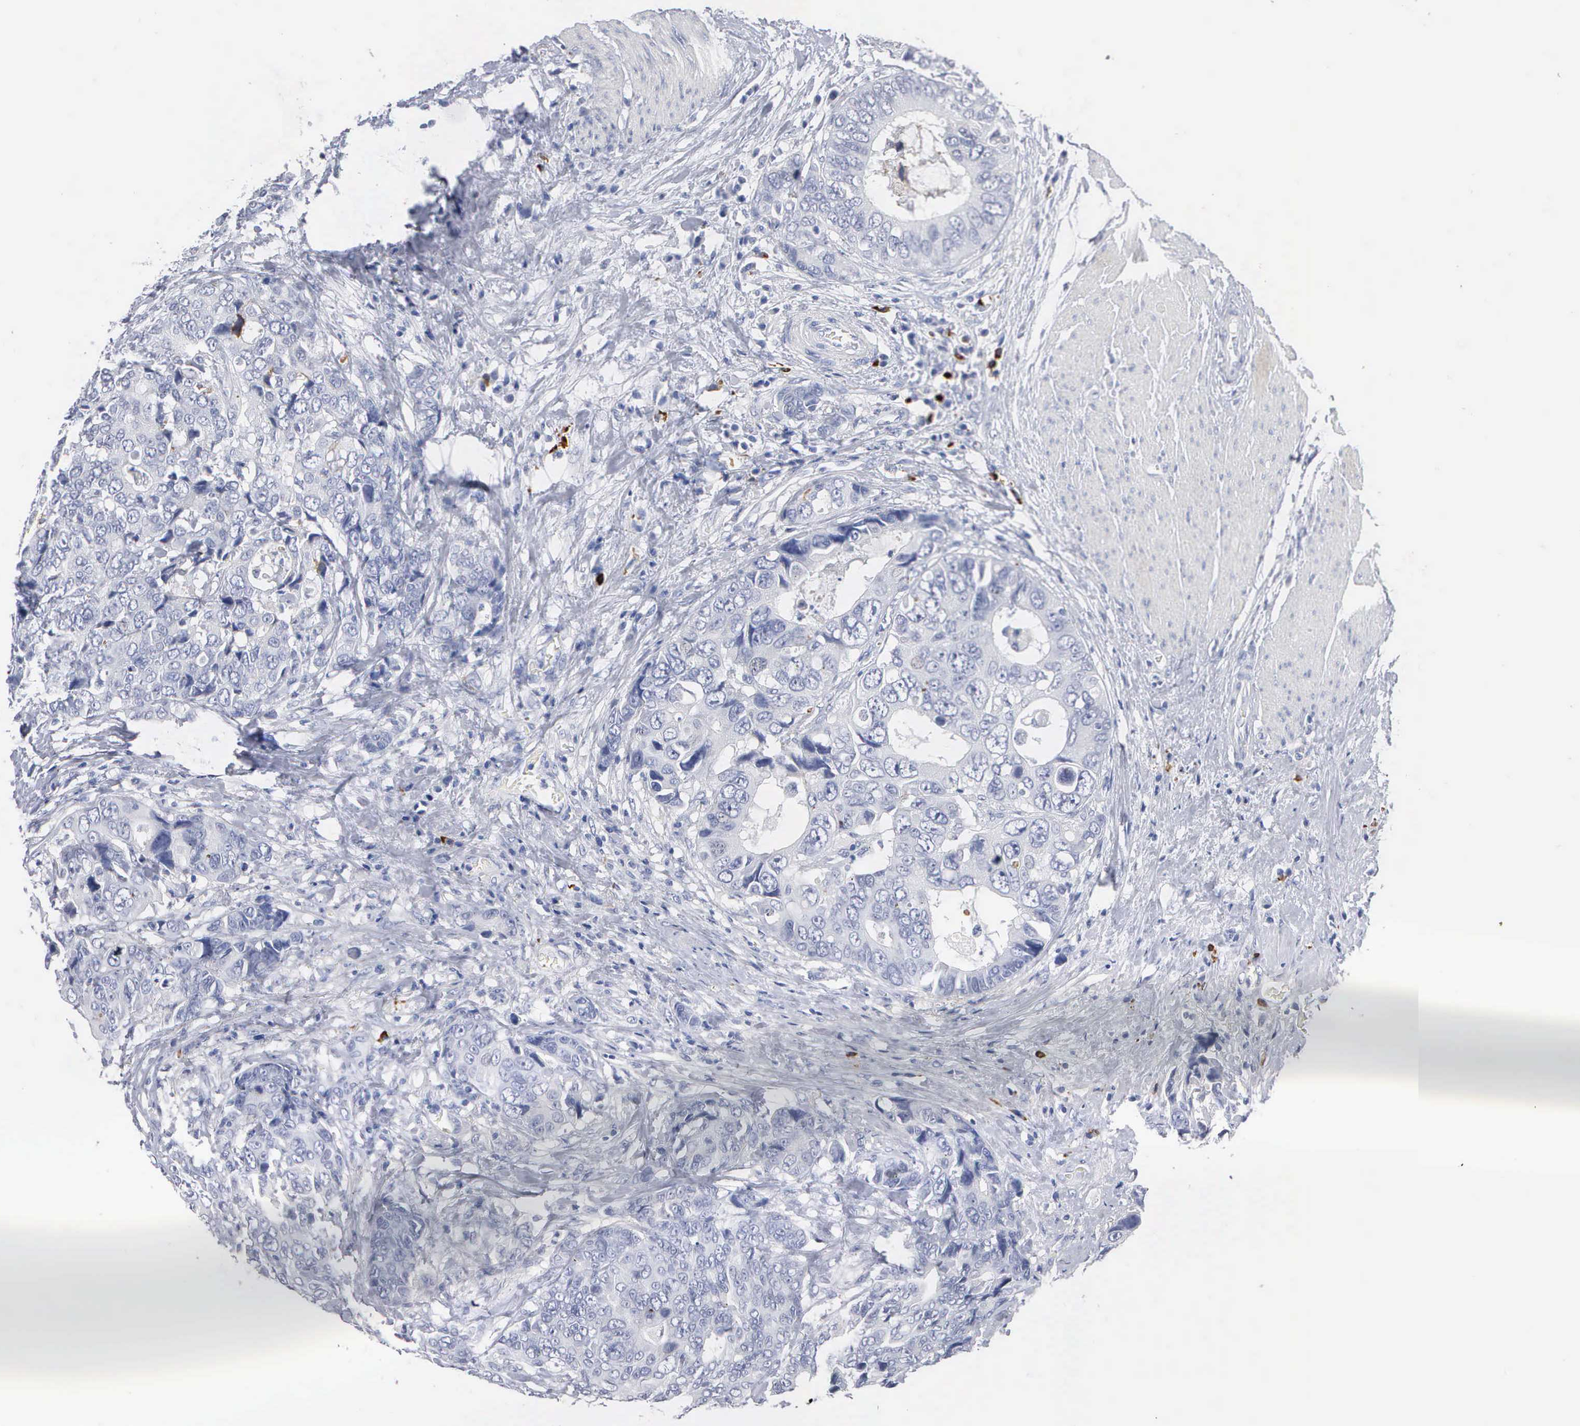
{"staining": {"intensity": "negative", "quantity": "none", "location": "none"}, "tissue": "colorectal cancer", "cell_type": "Tumor cells", "image_type": "cancer", "snomed": [{"axis": "morphology", "description": "Adenocarcinoma, NOS"}, {"axis": "topography", "description": "Rectum"}], "caption": "The IHC image has no significant expression in tumor cells of colorectal cancer (adenocarcinoma) tissue.", "gene": "ASPHD2", "patient": {"sex": "female", "age": 67}}